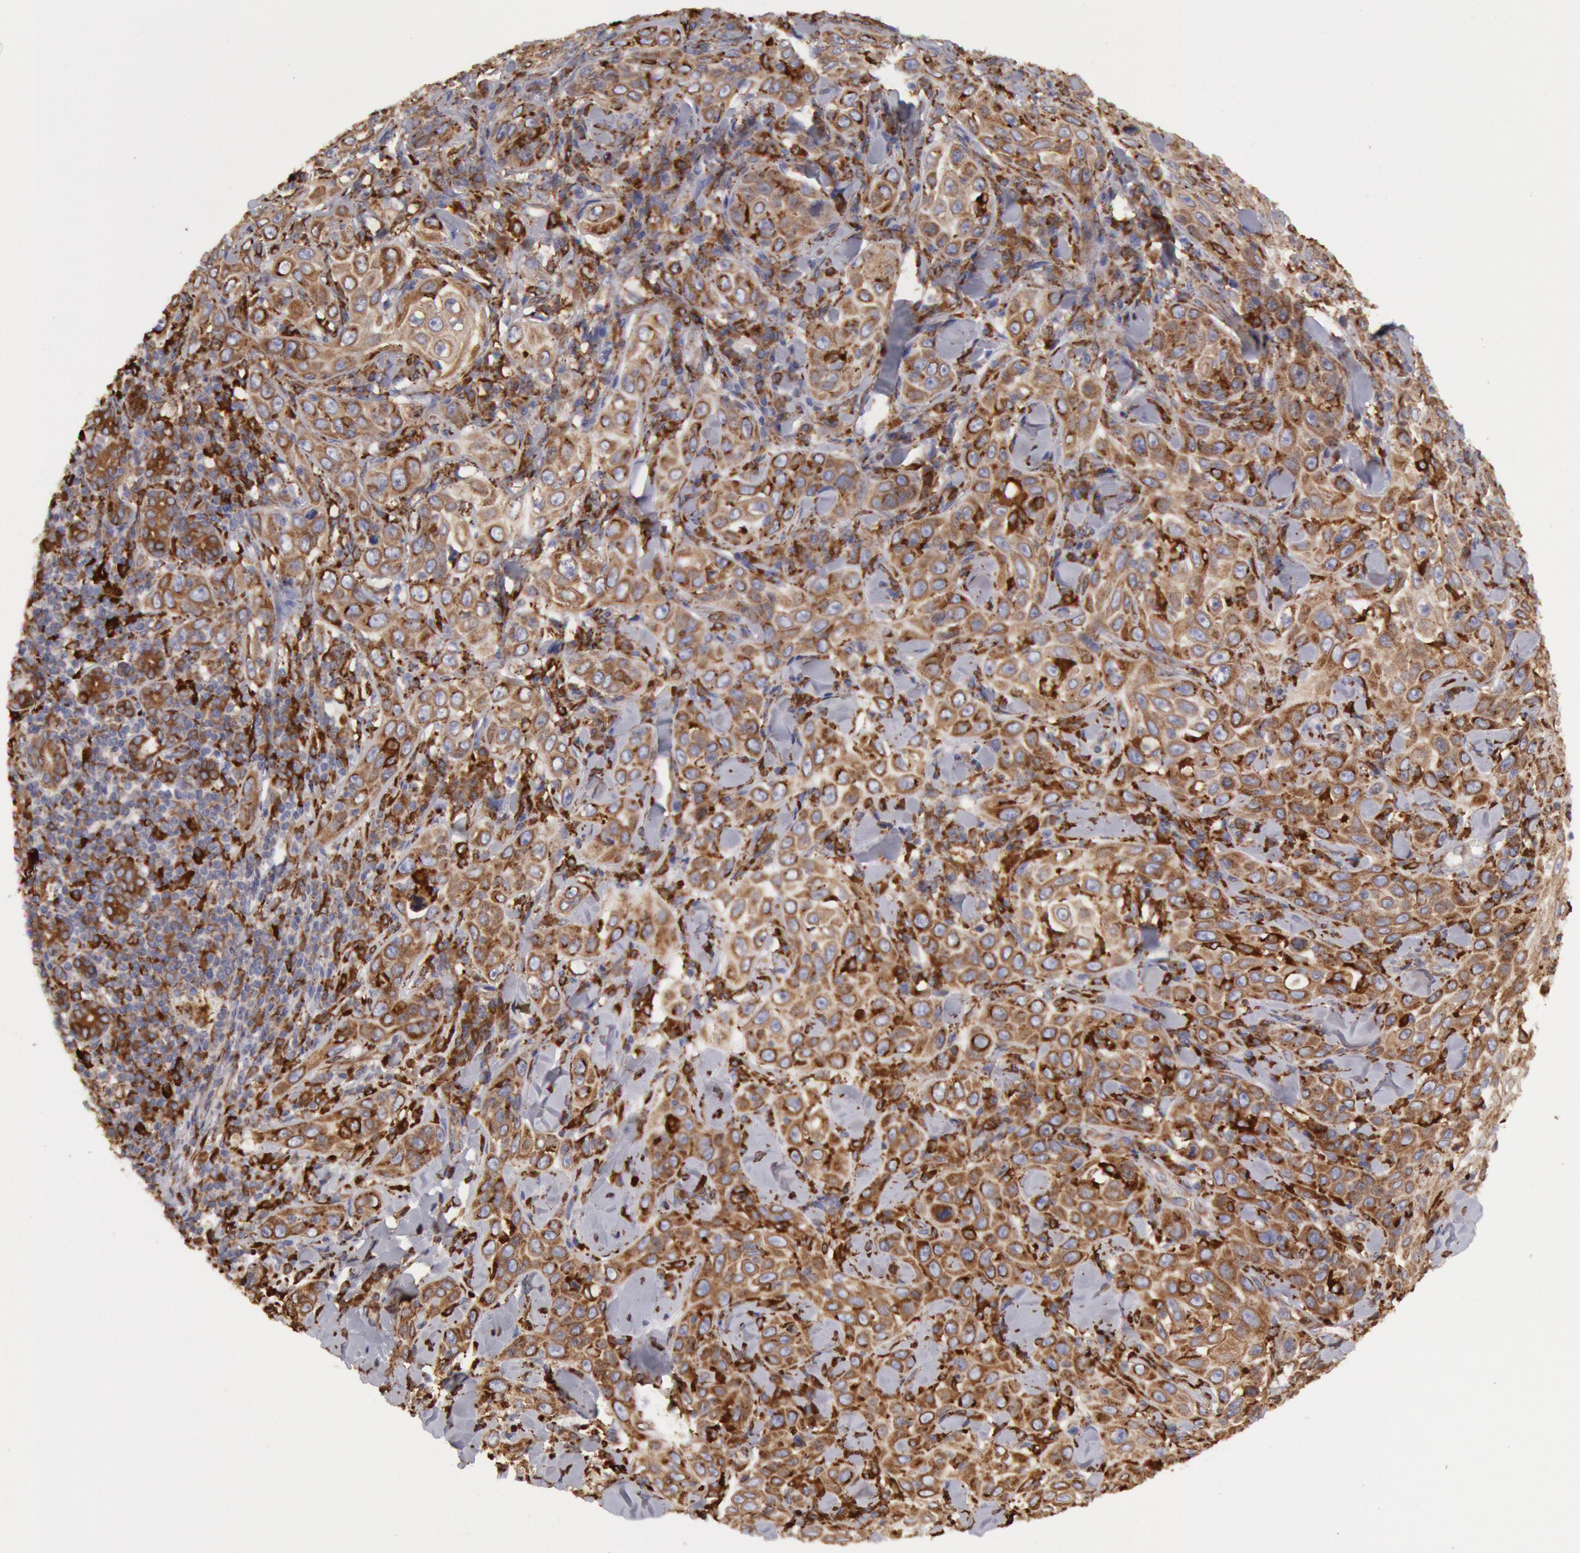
{"staining": {"intensity": "moderate", "quantity": ">75%", "location": "cytoplasmic/membranous"}, "tissue": "skin cancer", "cell_type": "Tumor cells", "image_type": "cancer", "snomed": [{"axis": "morphology", "description": "Squamous cell carcinoma, NOS"}, {"axis": "topography", "description": "Skin"}], "caption": "Skin cancer (squamous cell carcinoma) stained for a protein (brown) displays moderate cytoplasmic/membranous positive positivity in approximately >75% of tumor cells.", "gene": "ERP44", "patient": {"sex": "male", "age": 84}}